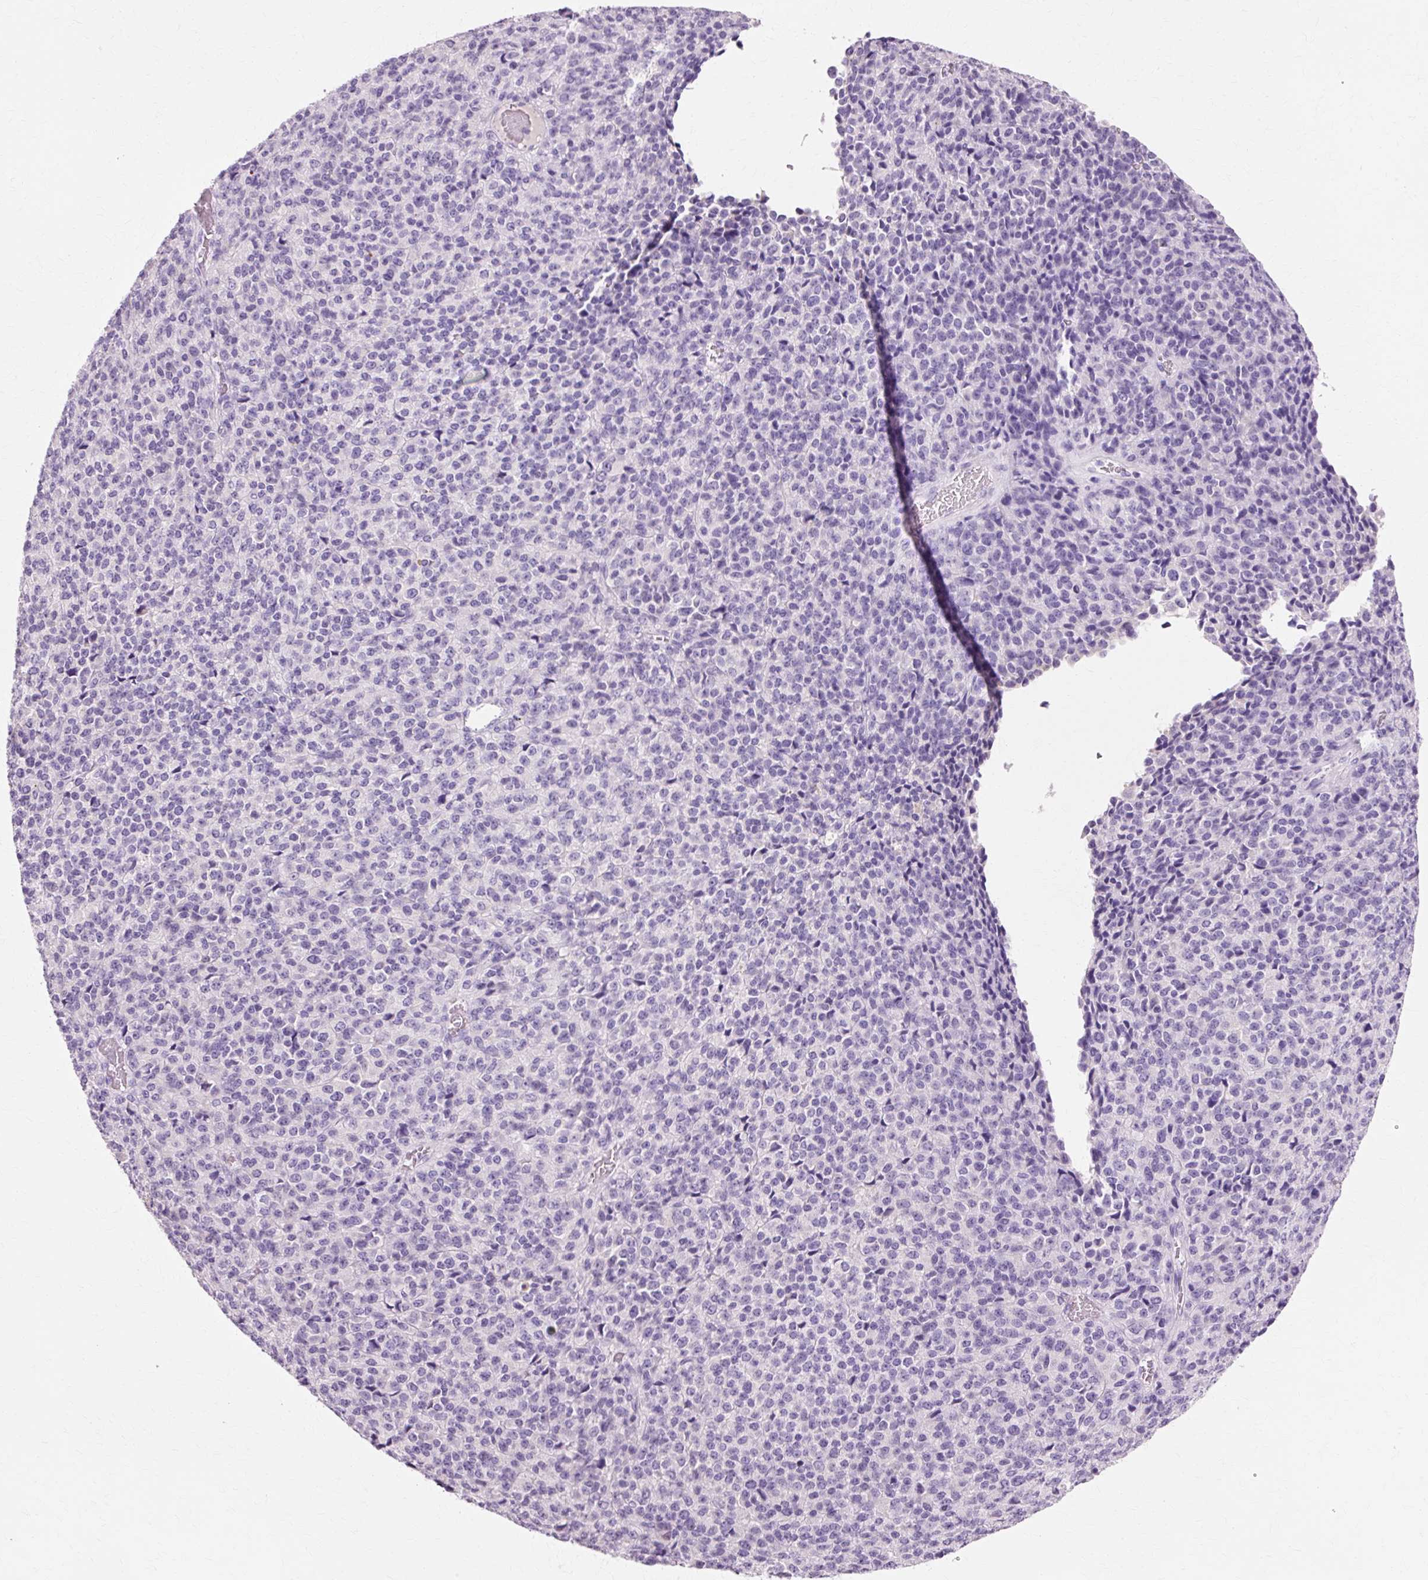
{"staining": {"intensity": "negative", "quantity": "none", "location": "none"}, "tissue": "melanoma", "cell_type": "Tumor cells", "image_type": "cancer", "snomed": [{"axis": "morphology", "description": "Malignant melanoma, Metastatic site"}, {"axis": "topography", "description": "Brain"}], "caption": "The photomicrograph shows no staining of tumor cells in melanoma. (Brightfield microscopy of DAB (3,3'-diaminobenzidine) immunohistochemistry (IHC) at high magnification).", "gene": "VN1R2", "patient": {"sex": "female", "age": 56}}